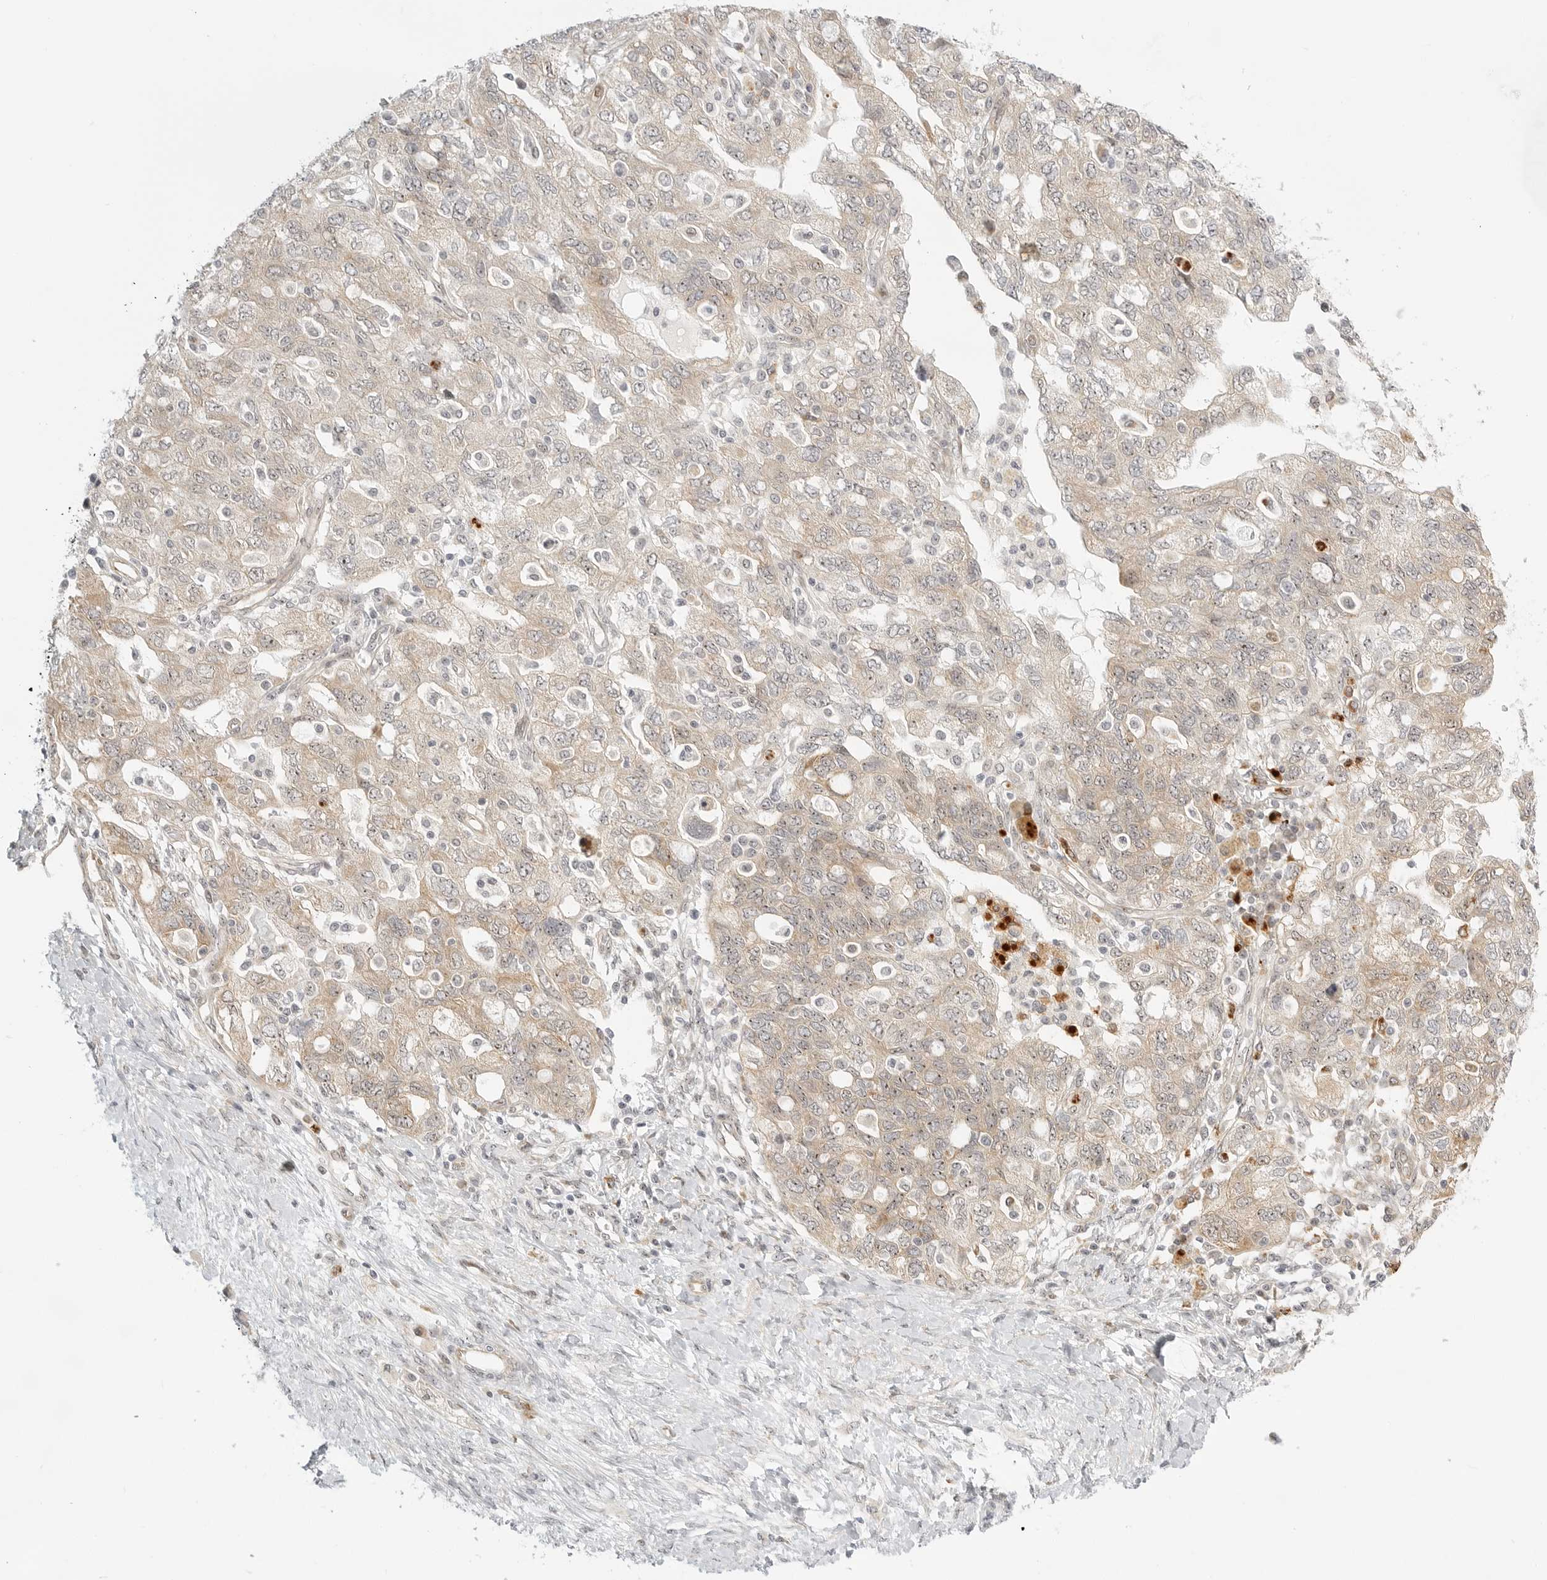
{"staining": {"intensity": "weak", "quantity": "25%-75%", "location": "cytoplasmic/membranous,nuclear"}, "tissue": "ovarian cancer", "cell_type": "Tumor cells", "image_type": "cancer", "snomed": [{"axis": "morphology", "description": "Carcinoma, NOS"}, {"axis": "morphology", "description": "Cystadenocarcinoma, serous, NOS"}, {"axis": "topography", "description": "Ovary"}], "caption": "Weak cytoplasmic/membranous and nuclear protein positivity is present in approximately 25%-75% of tumor cells in ovarian cancer.", "gene": "DSCC1", "patient": {"sex": "female", "age": 69}}